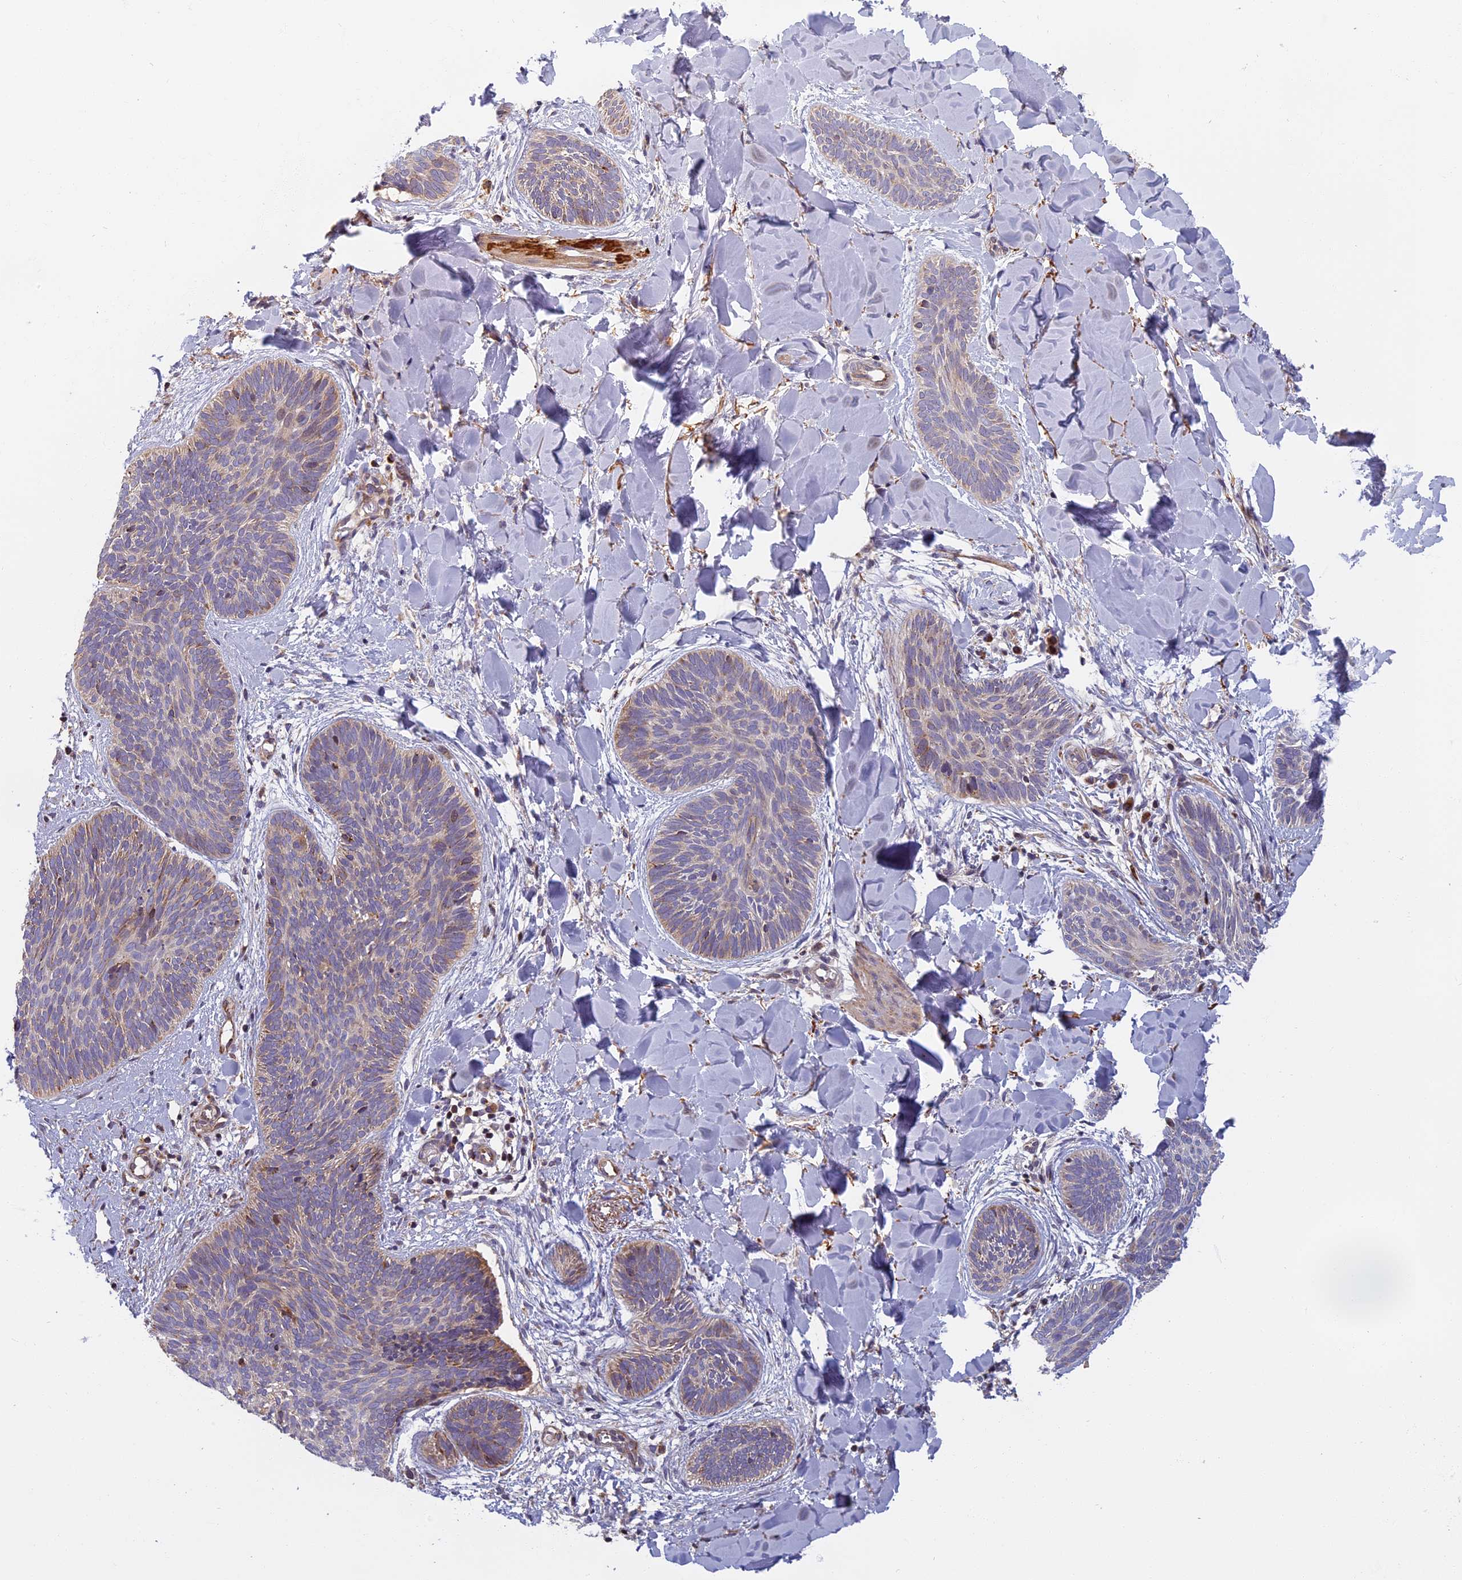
{"staining": {"intensity": "weak", "quantity": "<25%", "location": "cytoplasmic/membranous"}, "tissue": "skin cancer", "cell_type": "Tumor cells", "image_type": "cancer", "snomed": [{"axis": "morphology", "description": "Basal cell carcinoma"}, {"axis": "topography", "description": "Skin"}], "caption": "Tumor cells show no significant positivity in skin basal cell carcinoma. (DAB (3,3'-diaminobenzidine) immunohistochemistry (IHC) visualized using brightfield microscopy, high magnification).", "gene": "EDAR", "patient": {"sex": "female", "age": 81}}